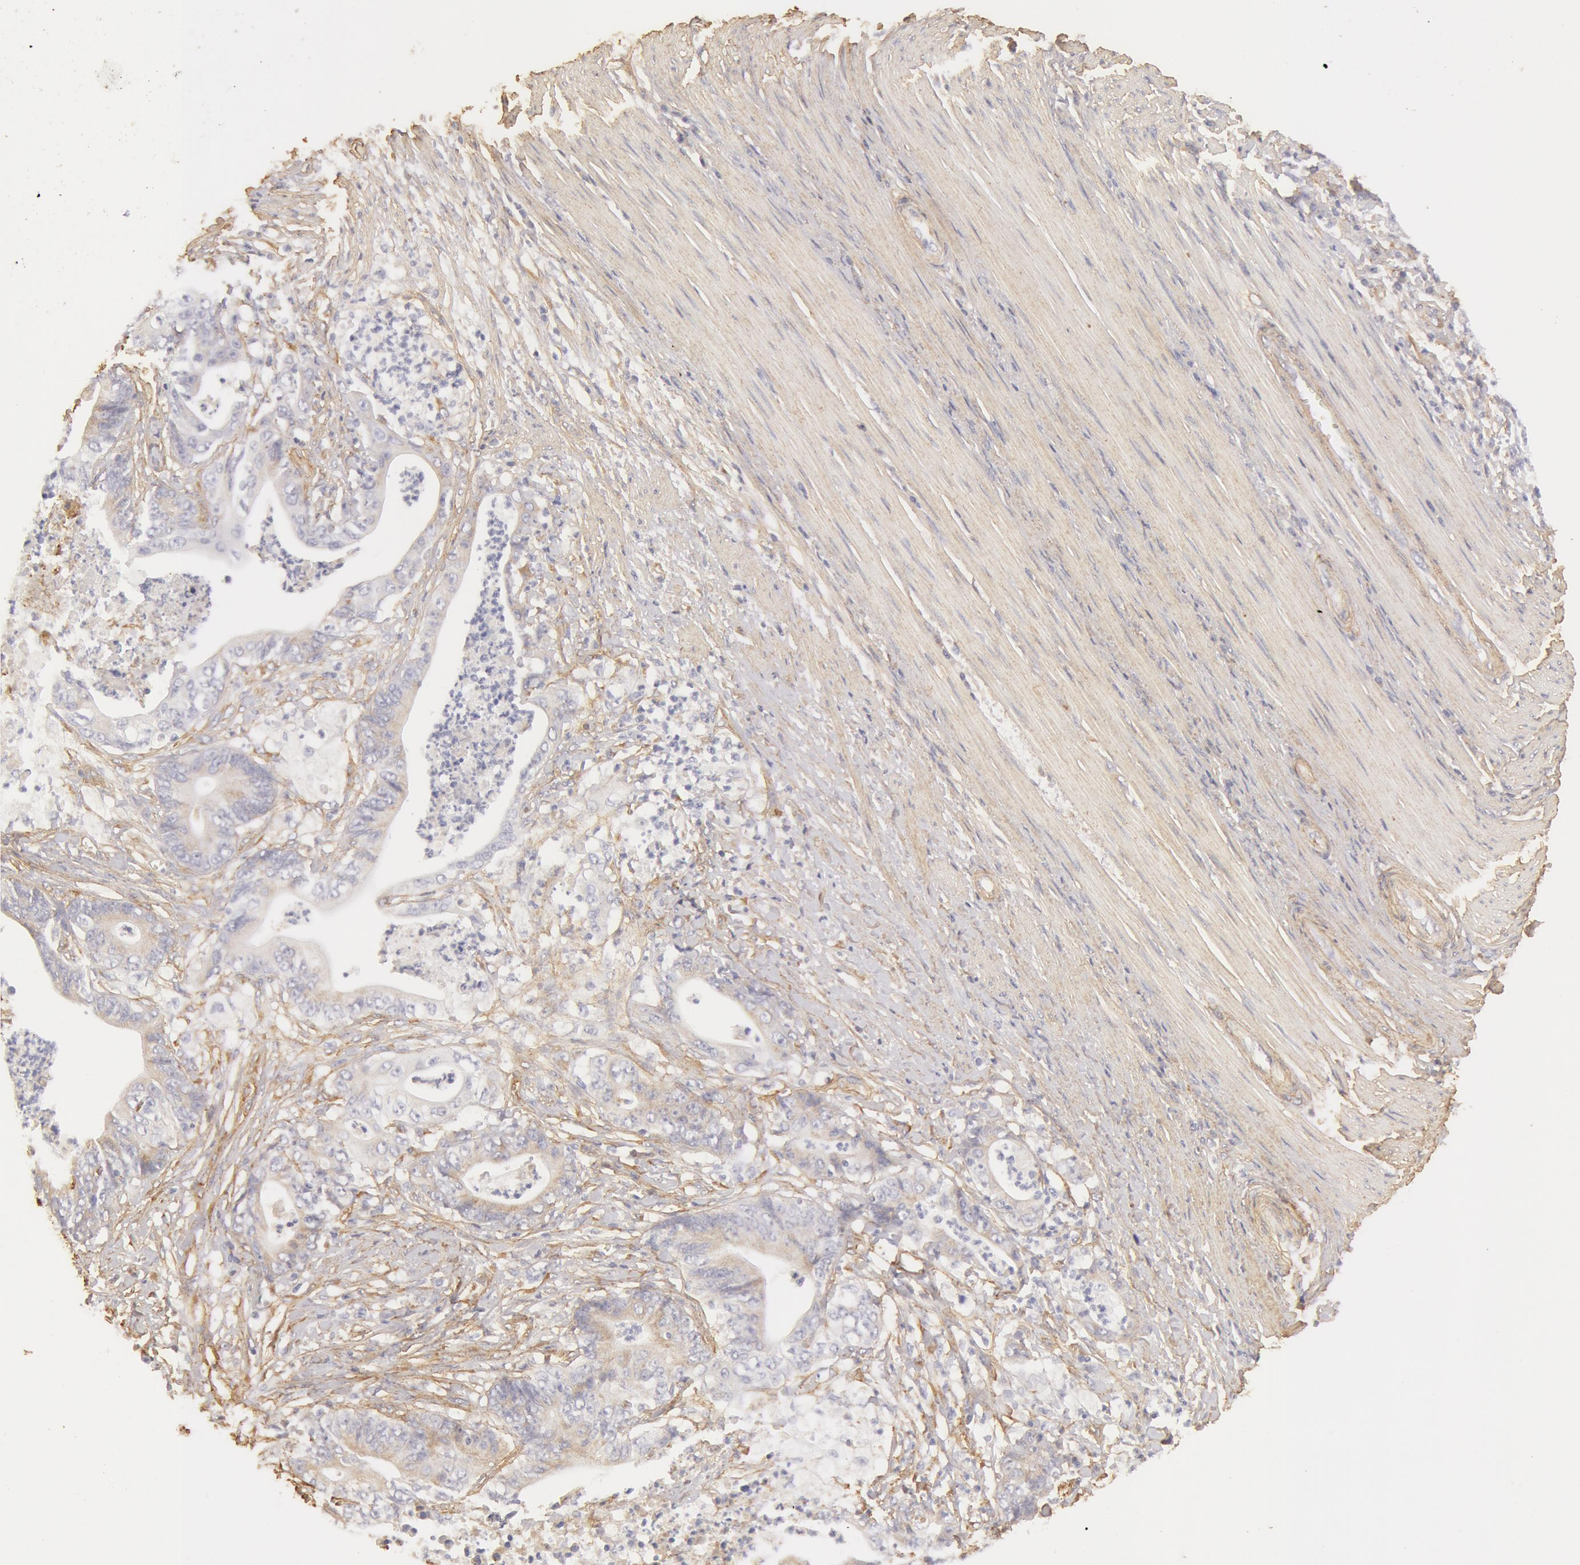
{"staining": {"intensity": "negative", "quantity": "none", "location": "none"}, "tissue": "stomach cancer", "cell_type": "Tumor cells", "image_type": "cancer", "snomed": [{"axis": "morphology", "description": "Adenocarcinoma, NOS"}, {"axis": "topography", "description": "Stomach, lower"}], "caption": "Tumor cells show no significant protein expression in adenocarcinoma (stomach).", "gene": "COL4A1", "patient": {"sex": "female", "age": 86}}